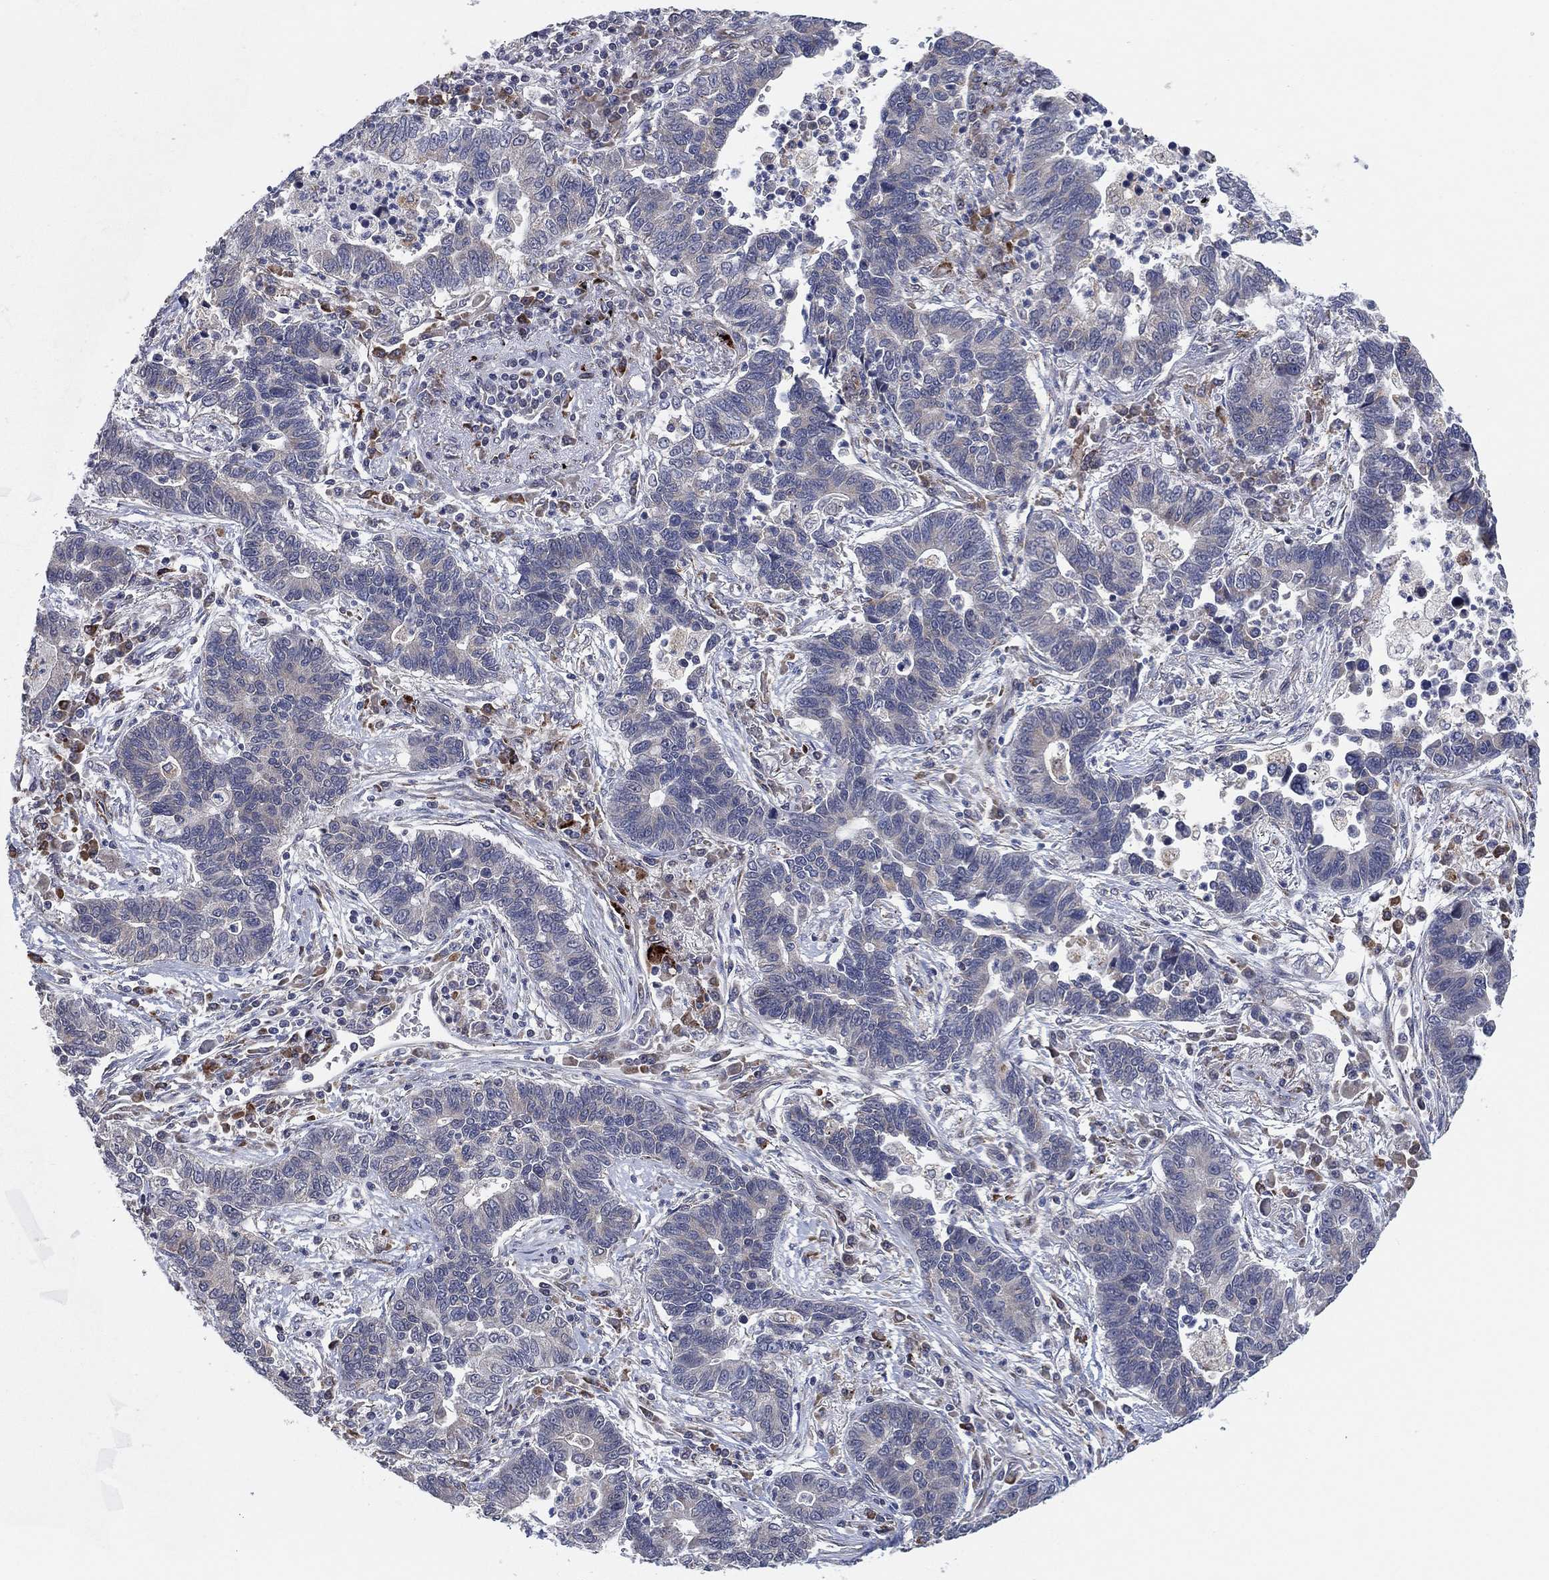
{"staining": {"intensity": "negative", "quantity": "none", "location": "none"}, "tissue": "lung cancer", "cell_type": "Tumor cells", "image_type": "cancer", "snomed": [{"axis": "morphology", "description": "Adenocarcinoma, NOS"}, {"axis": "topography", "description": "Lung"}], "caption": "An immunohistochemistry micrograph of lung adenocarcinoma is shown. There is no staining in tumor cells of lung adenocarcinoma.", "gene": "FAM104A", "patient": {"sex": "female", "age": 57}}